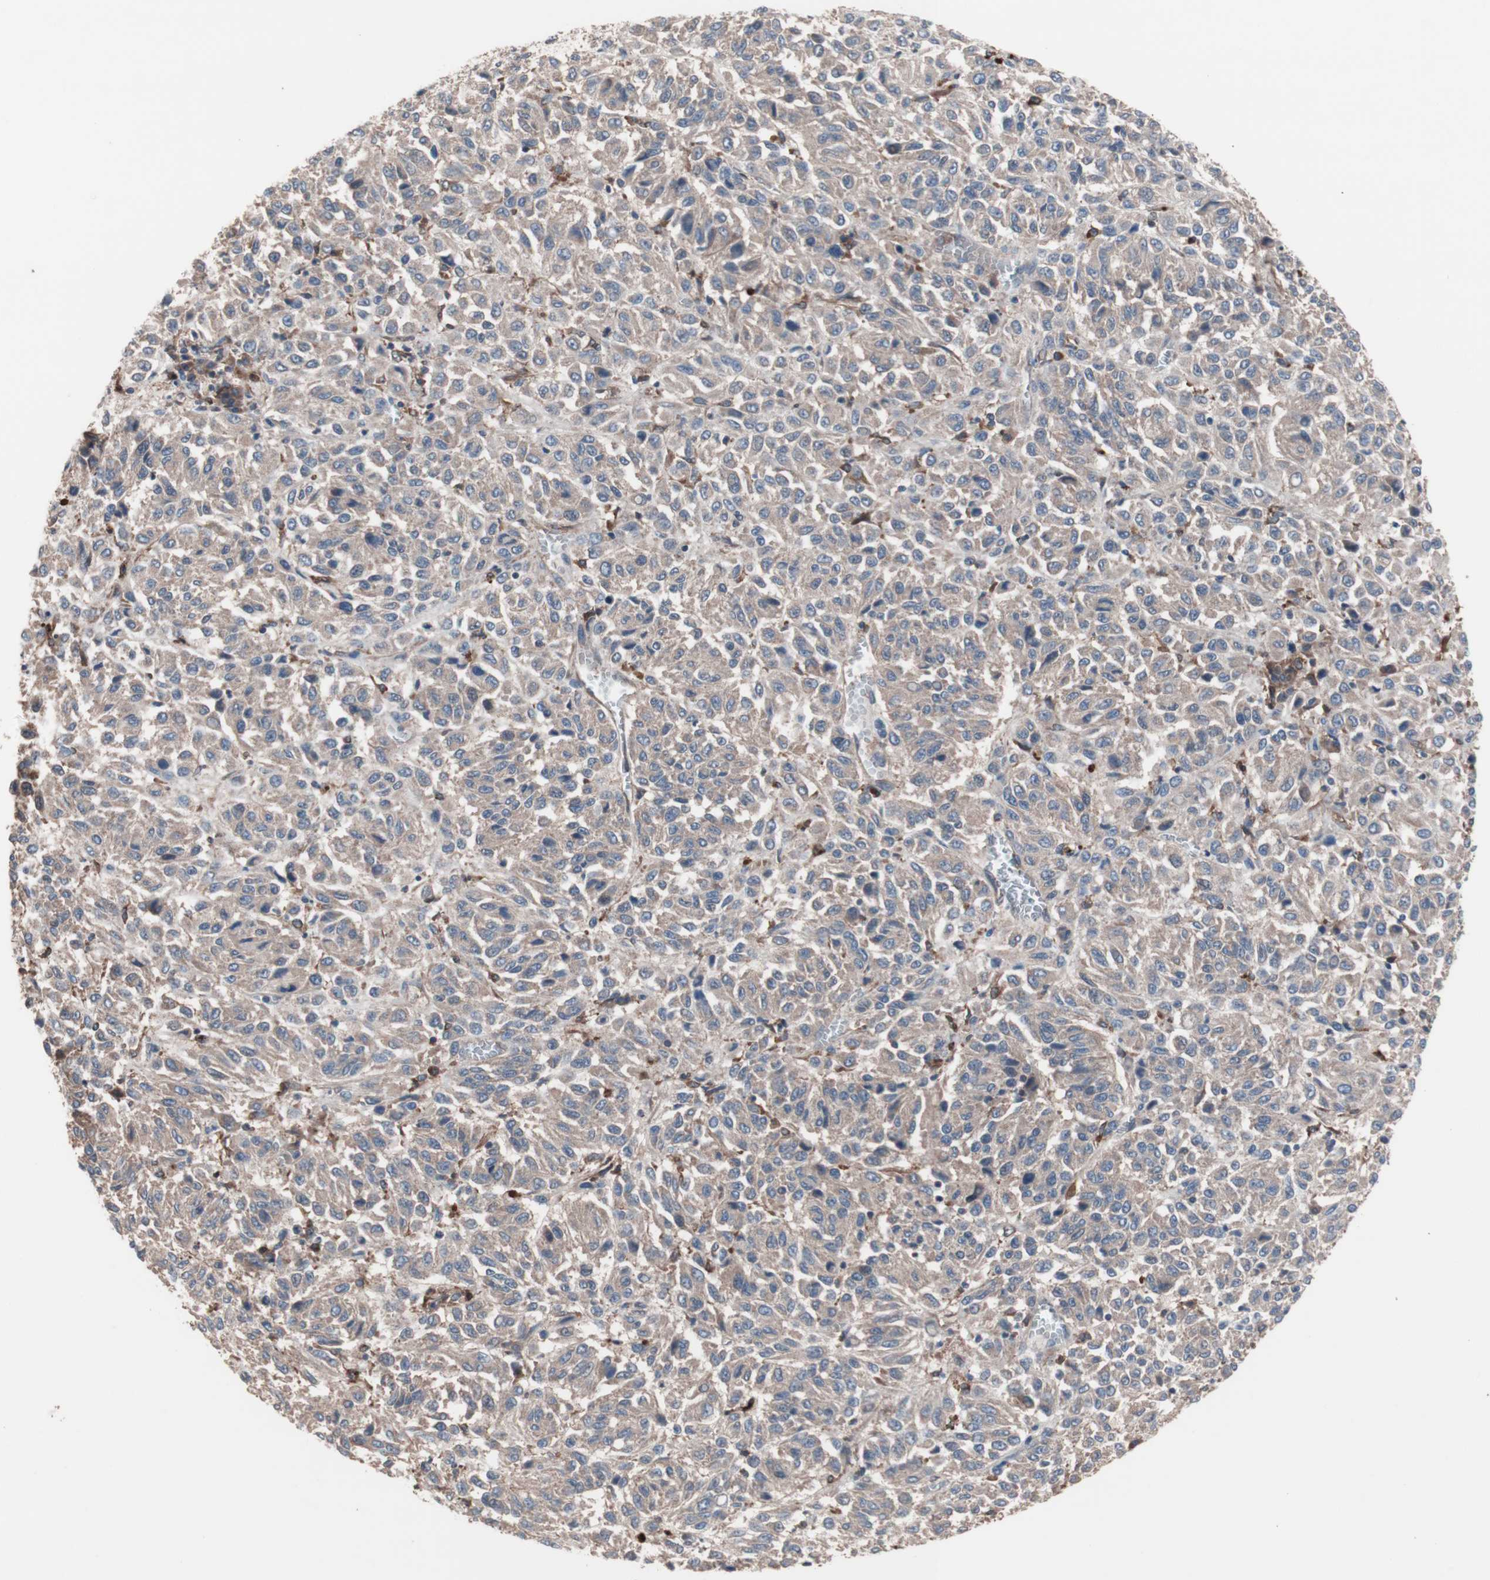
{"staining": {"intensity": "weak", "quantity": ">75%", "location": "cytoplasmic/membranous"}, "tissue": "melanoma", "cell_type": "Tumor cells", "image_type": "cancer", "snomed": [{"axis": "morphology", "description": "Malignant melanoma, Metastatic site"}, {"axis": "topography", "description": "Lung"}], "caption": "A high-resolution micrograph shows immunohistochemistry staining of melanoma, which reveals weak cytoplasmic/membranous expression in about >75% of tumor cells. (DAB (3,3'-diaminobenzidine) IHC, brown staining for protein, blue staining for nuclei).", "gene": "ATG7", "patient": {"sex": "male", "age": 64}}